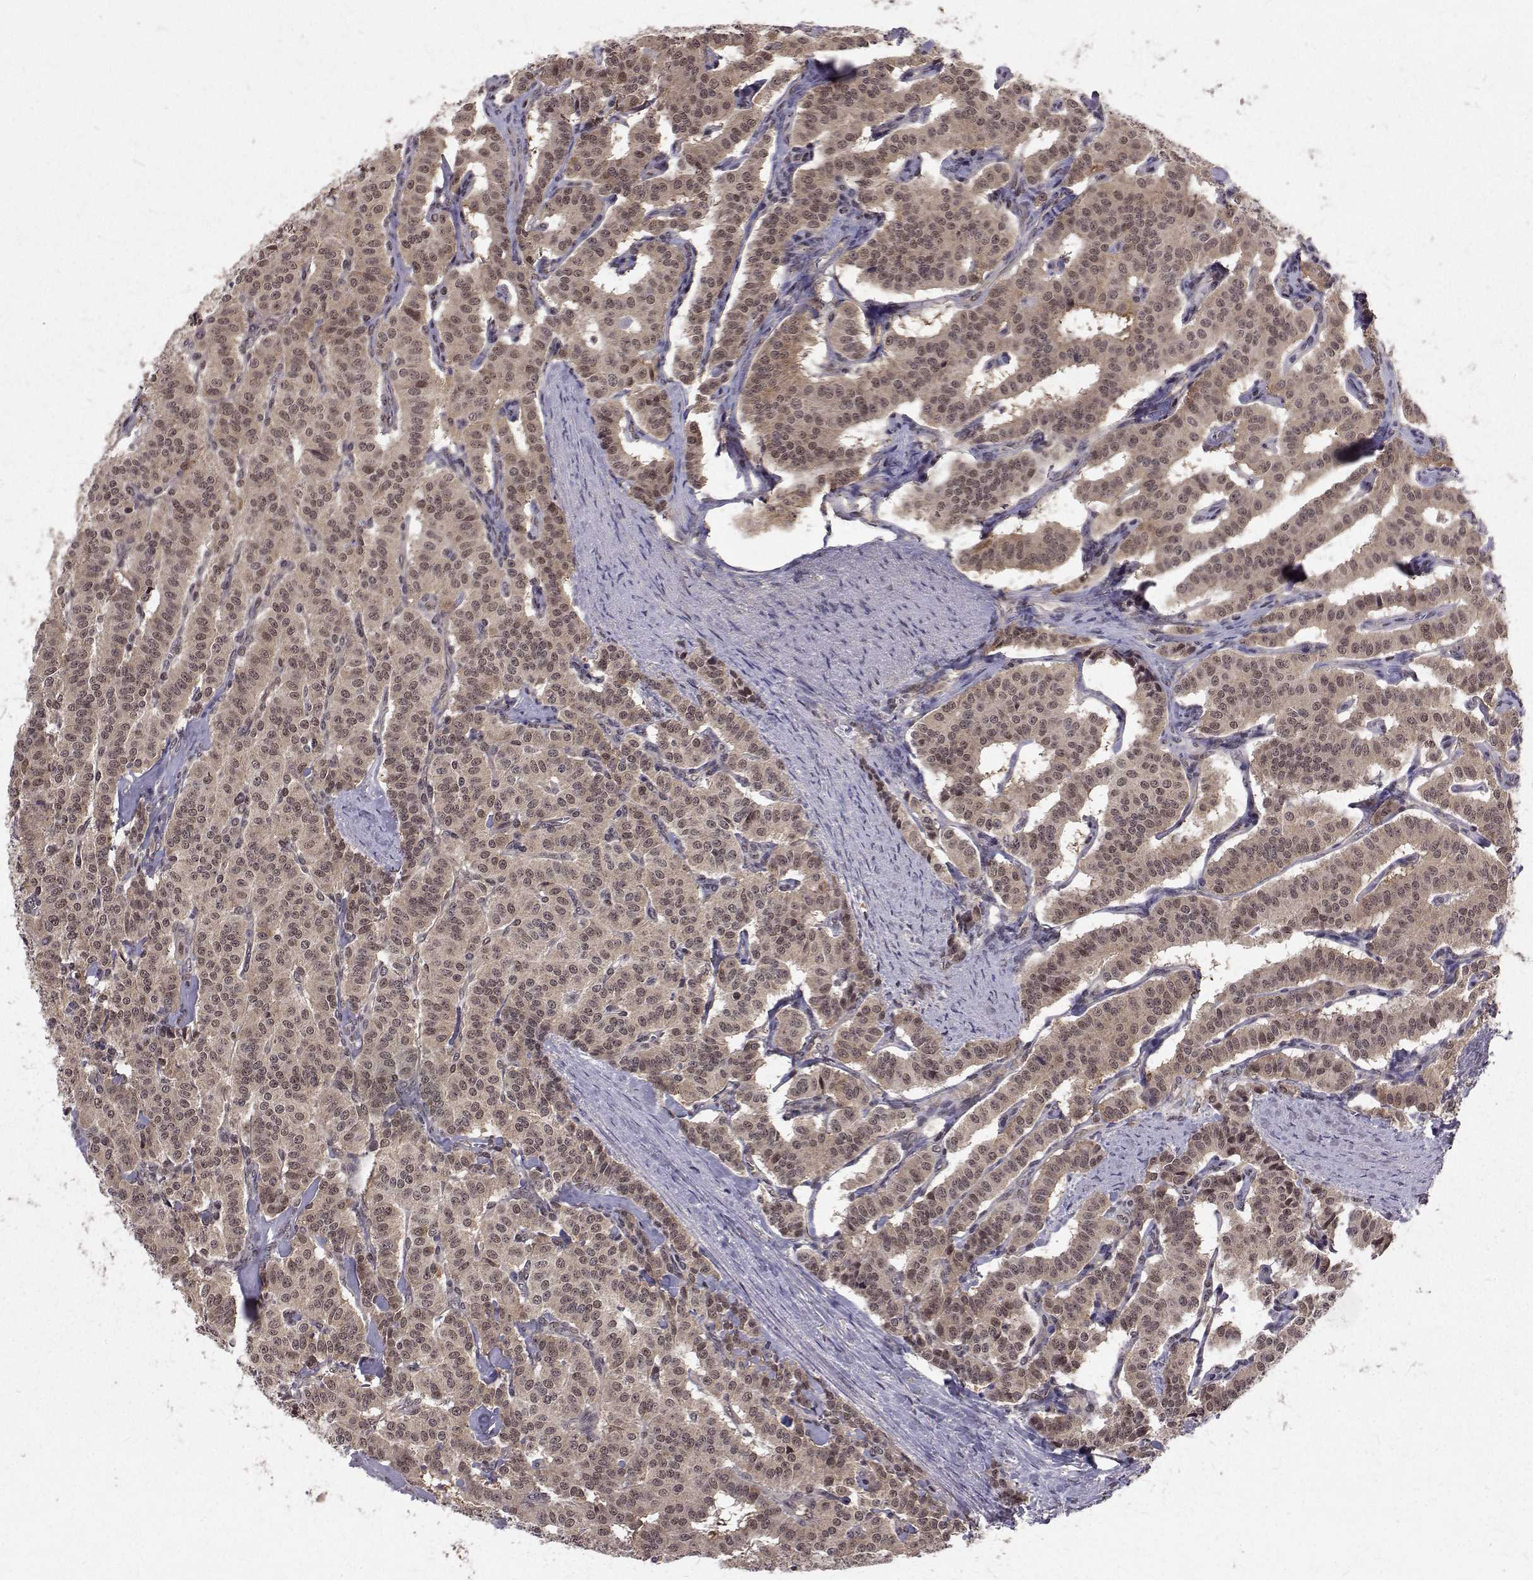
{"staining": {"intensity": "moderate", "quantity": ">75%", "location": "cytoplasmic/membranous,nuclear"}, "tissue": "carcinoid", "cell_type": "Tumor cells", "image_type": "cancer", "snomed": [{"axis": "morphology", "description": "Carcinoid, malignant, NOS"}, {"axis": "topography", "description": "Lung"}], "caption": "Immunohistochemical staining of malignant carcinoid displays medium levels of moderate cytoplasmic/membranous and nuclear expression in about >75% of tumor cells.", "gene": "NIF3L1", "patient": {"sex": "female", "age": 46}}